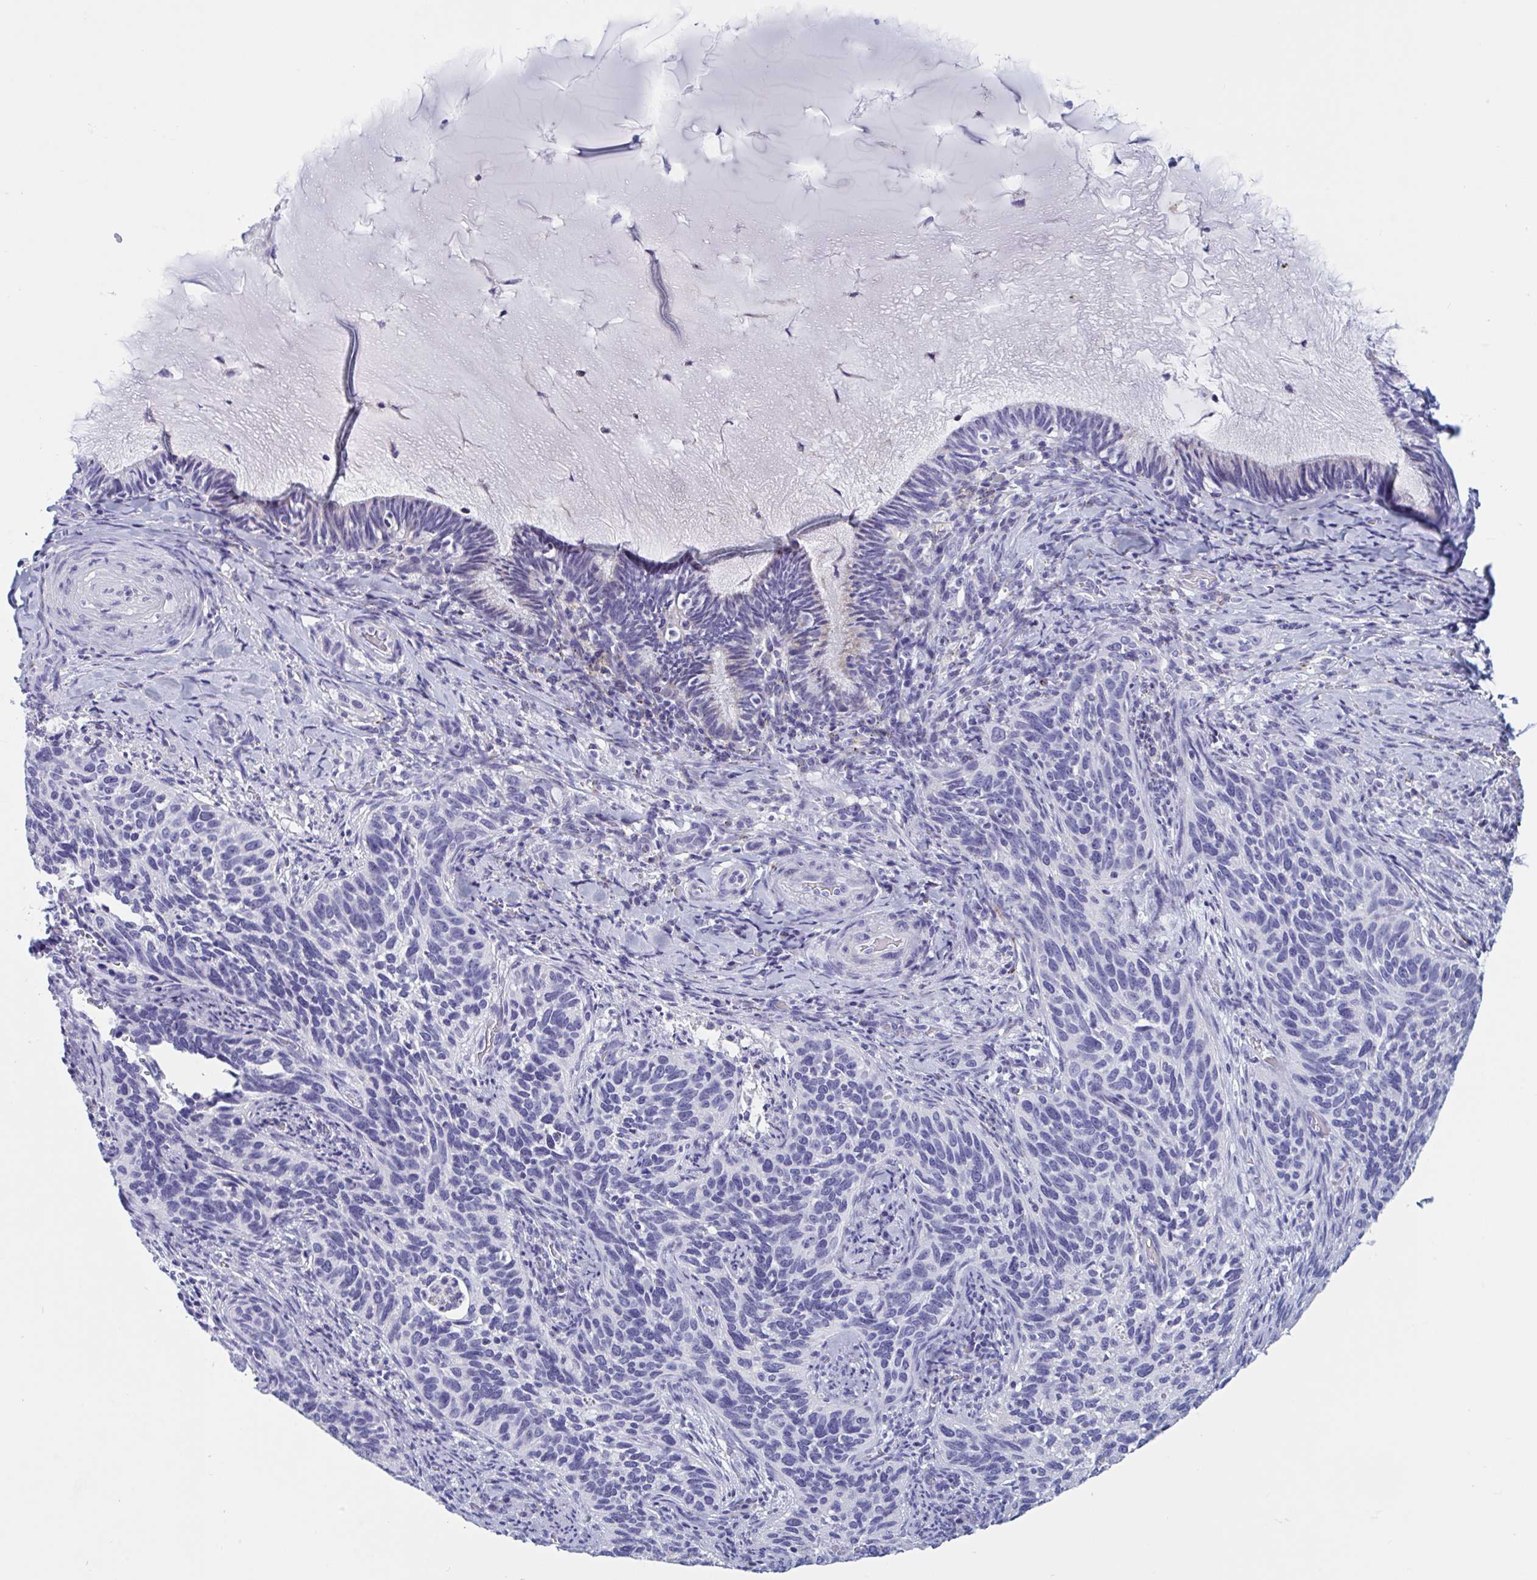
{"staining": {"intensity": "negative", "quantity": "none", "location": "none"}, "tissue": "cervical cancer", "cell_type": "Tumor cells", "image_type": "cancer", "snomed": [{"axis": "morphology", "description": "Squamous cell carcinoma, NOS"}, {"axis": "topography", "description": "Cervix"}], "caption": "Image shows no protein staining in tumor cells of cervical squamous cell carcinoma tissue.", "gene": "OXLD1", "patient": {"sex": "female", "age": 51}}